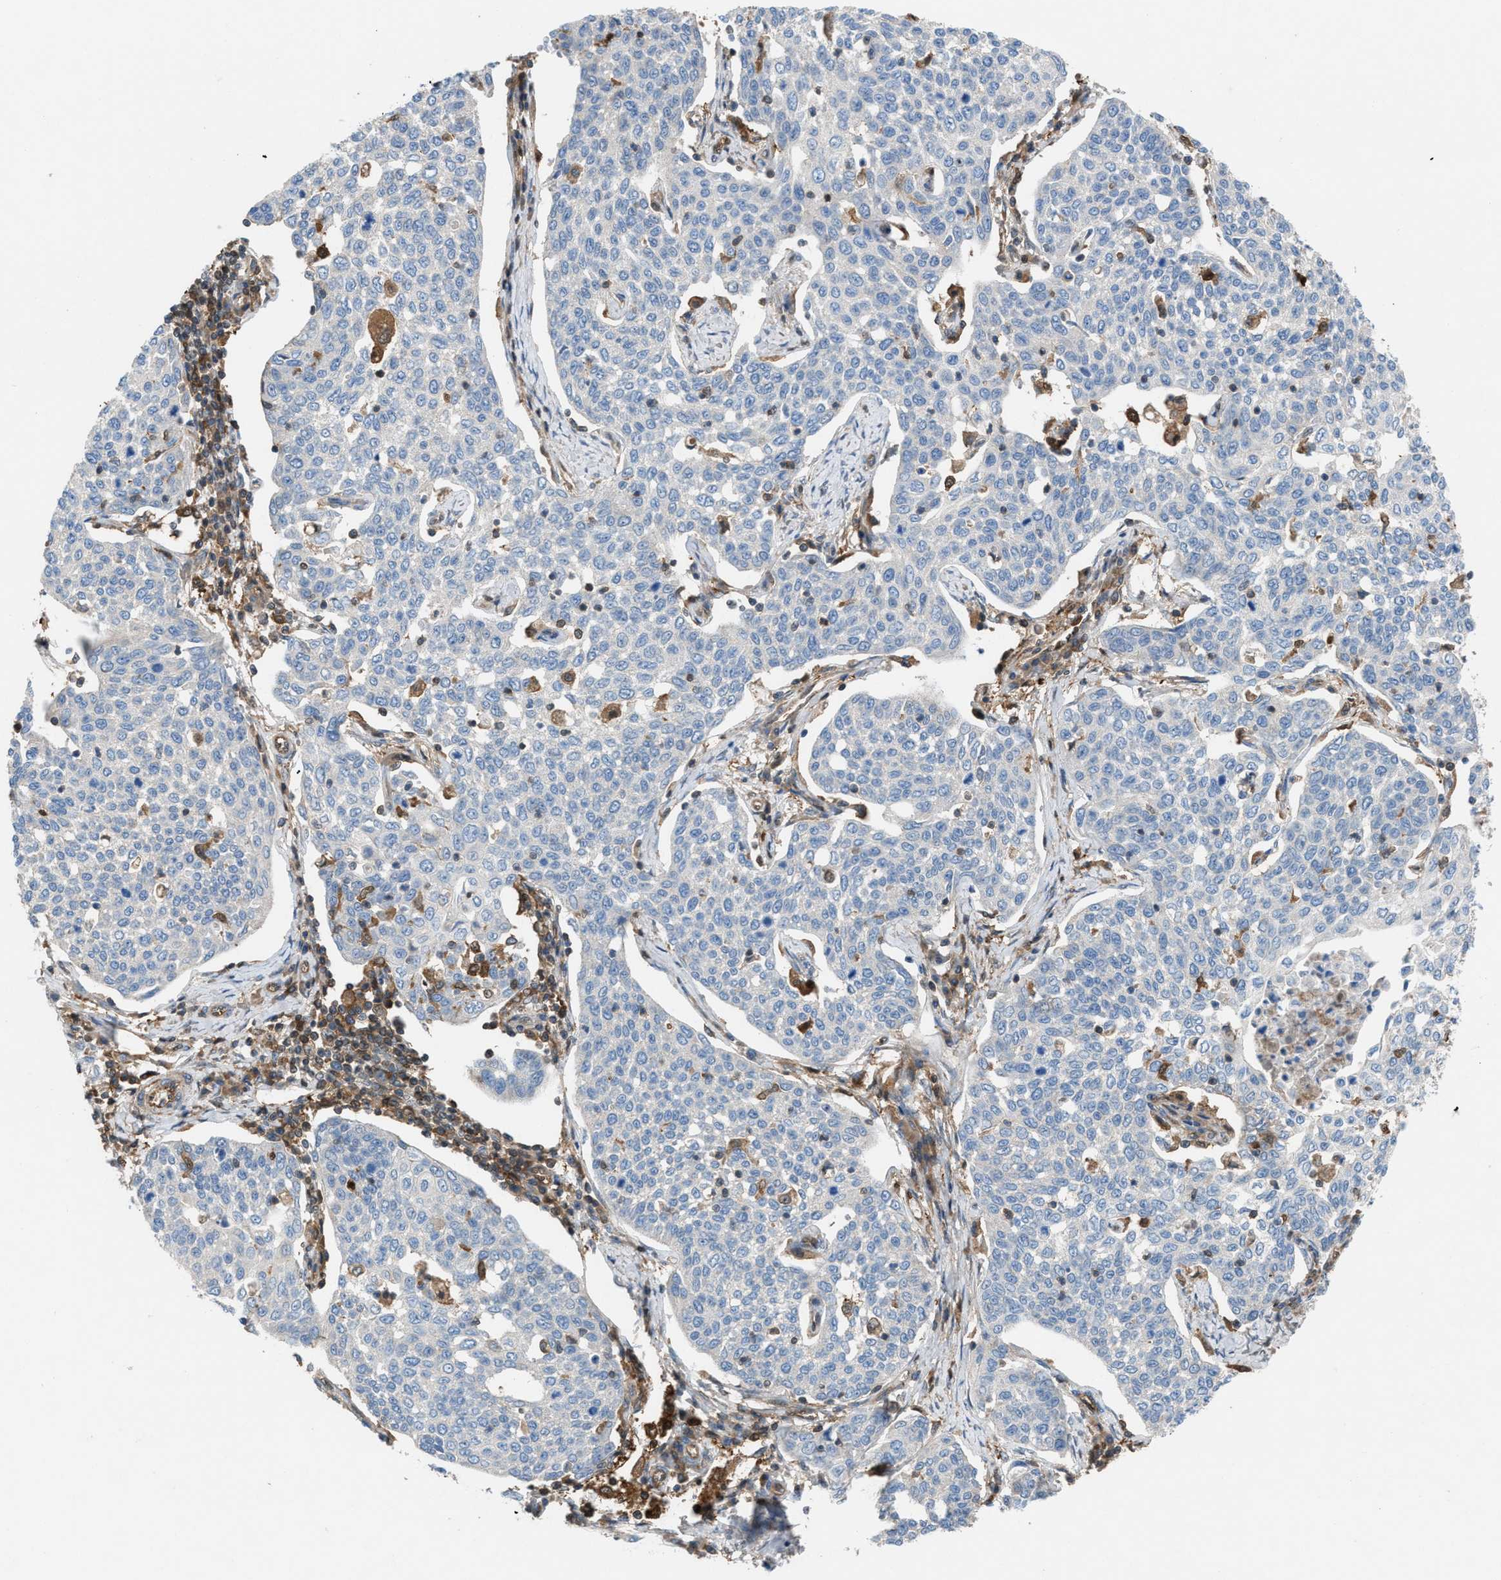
{"staining": {"intensity": "negative", "quantity": "none", "location": "none"}, "tissue": "cervical cancer", "cell_type": "Tumor cells", "image_type": "cancer", "snomed": [{"axis": "morphology", "description": "Squamous cell carcinoma, NOS"}, {"axis": "topography", "description": "Cervix"}], "caption": "Immunohistochemistry (IHC) histopathology image of neoplastic tissue: cervical squamous cell carcinoma stained with DAB reveals no significant protein positivity in tumor cells.", "gene": "TPK1", "patient": {"sex": "female", "age": 34}}